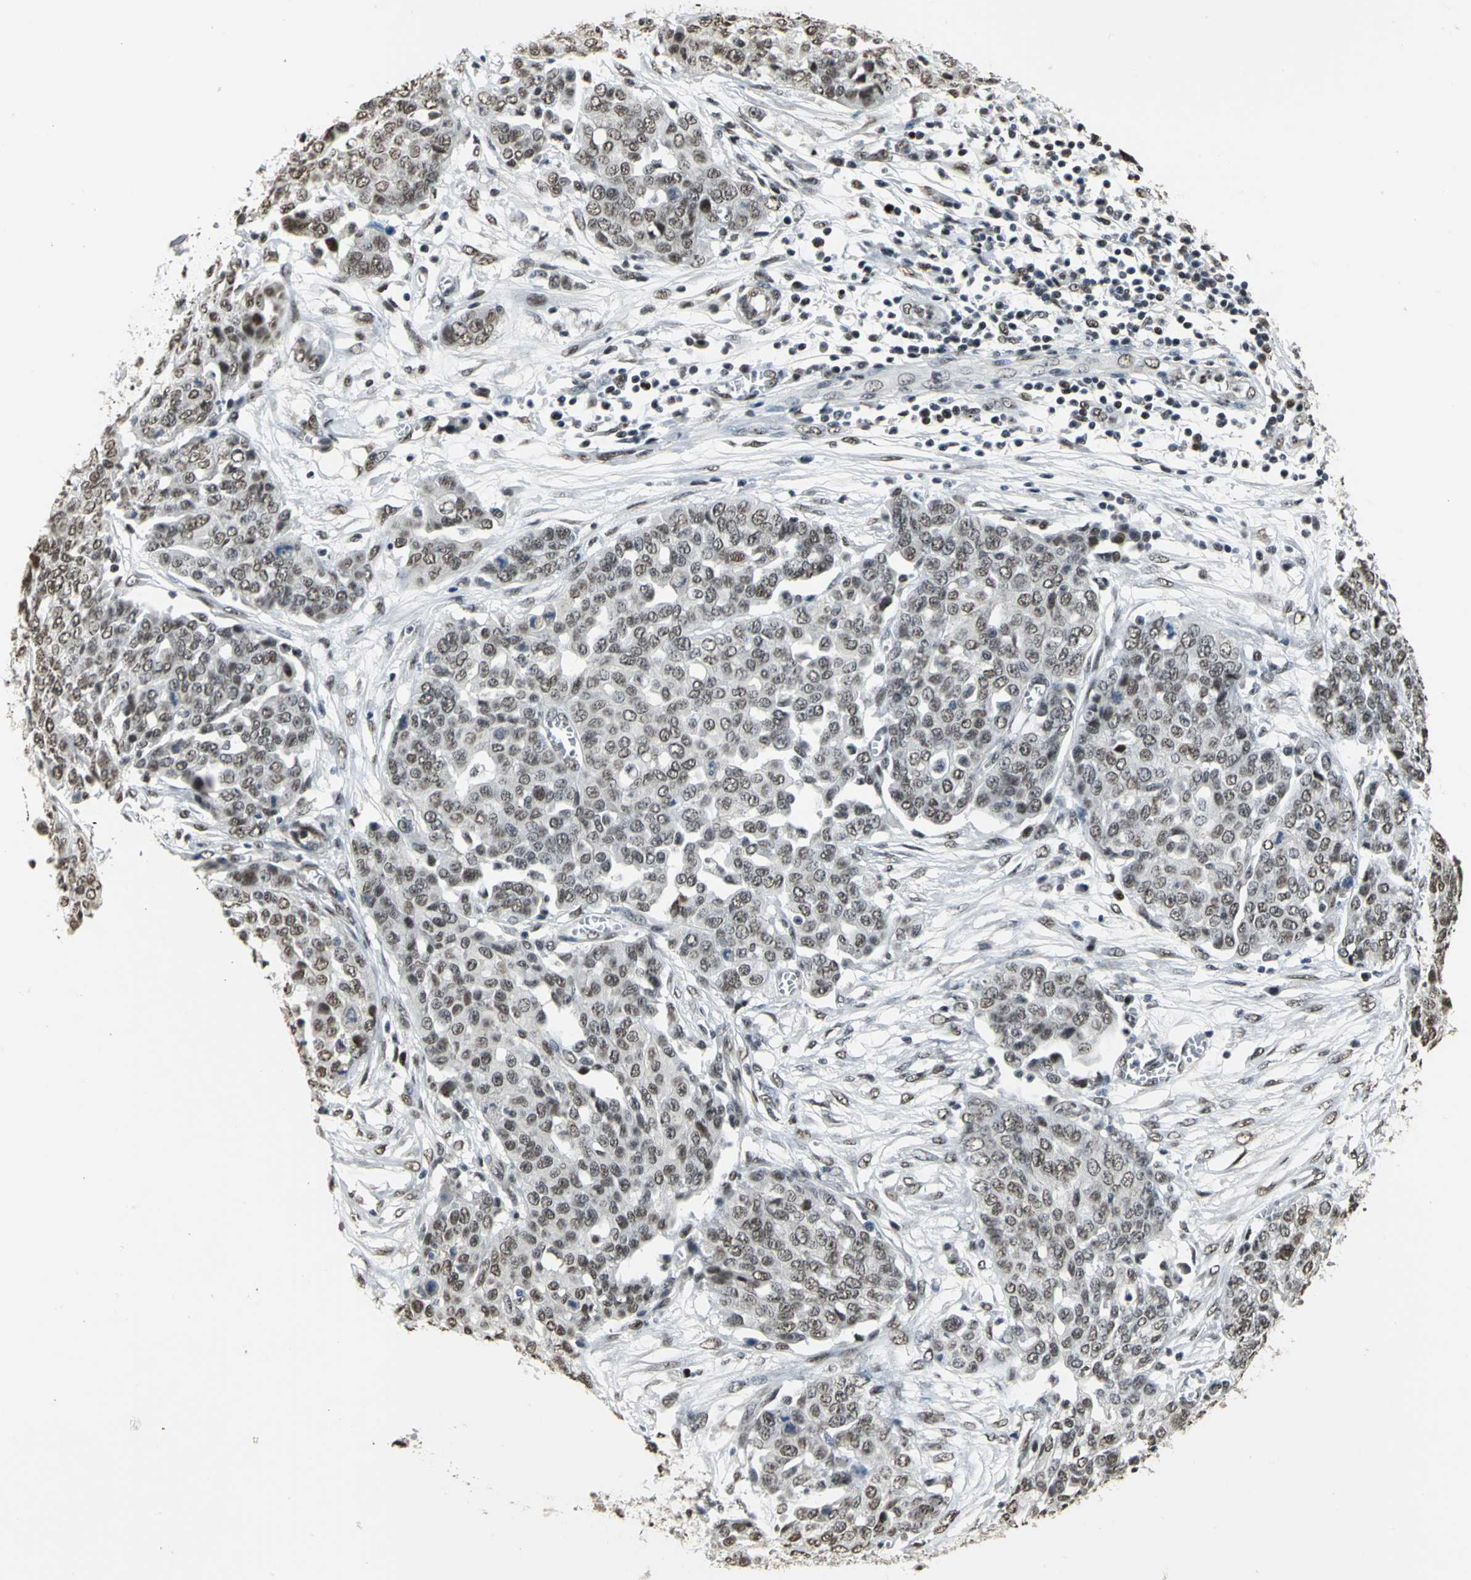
{"staining": {"intensity": "moderate", "quantity": ">75%", "location": "nuclear"}, "tissue": "ovarian cancer", "cell_type": "Tumor cells", "image_type": "cancer", "snomed": [{"axis": "morphology", "description": "Cystadenocarcinoma, serous, NOS"}, {"axis": "topography", "description": "Soft tissue"}, {"axis": "topography", "description": "Ovary"}], "caption": "Immunohistochemical staining of human serous cystadenocarcinoma (ovarian) reveals moderate nuclear protein staining in approximately >75% of tumor cells.", "gene": "CCDC88C", "patient": {"sex": "female", "age": 57}}